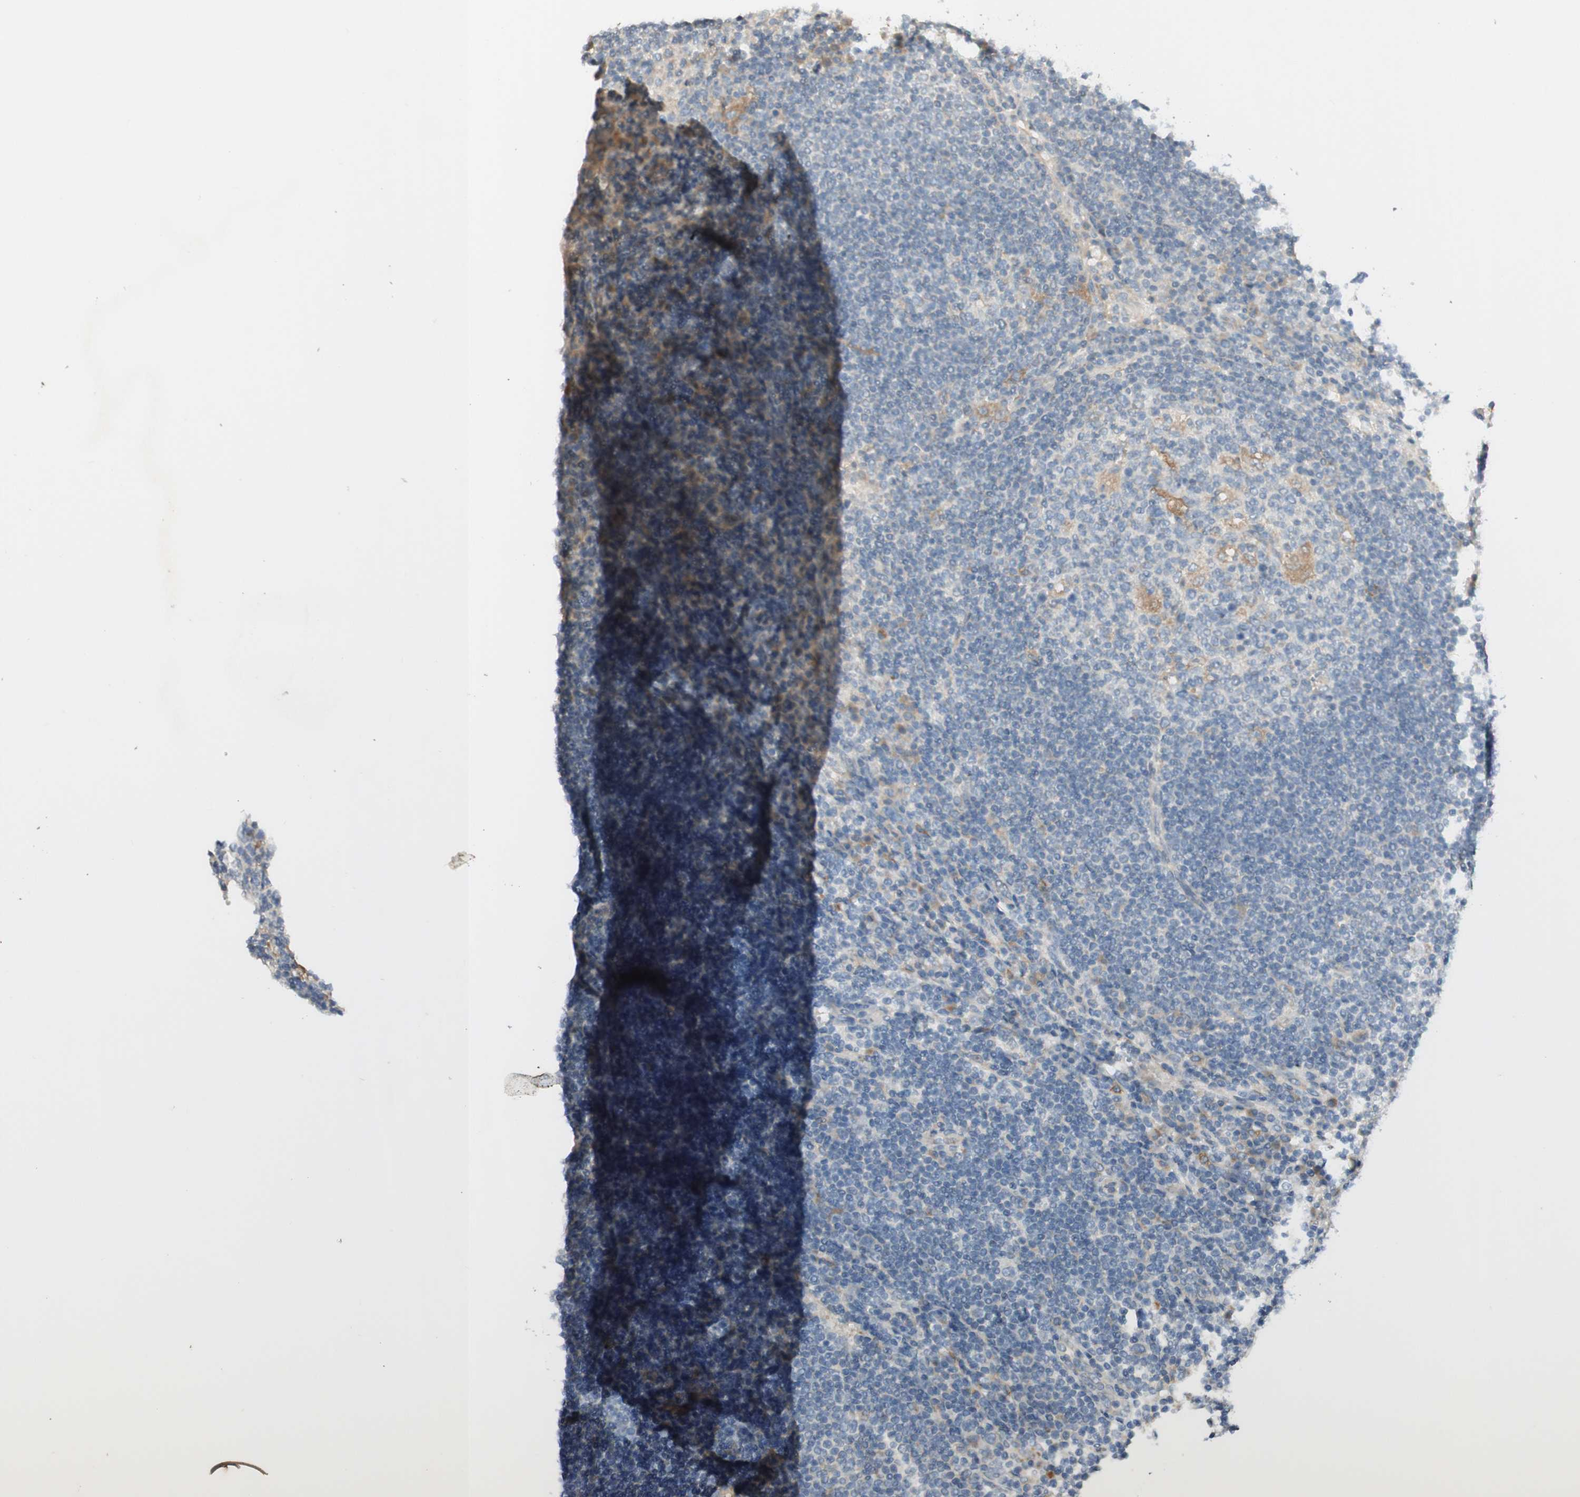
{"staining": {"intensity": "moderate", "quantity": "<25%", "location": "cytoplasmic/membranous"}, "tissue": "lymph node", "cell_type": "Germinal center cells", "image_type": "normal", "snomed": [{"axis": "morphology", "description": "Normal tissue, NOS"}, {"axis": "topography", "description": "Lymph node"}], "caption": "The immunohistochemical stain highlights moderate cytoplasmic/membranous staining in germinal center cells of benign lymph node. (brown staining indicates protein expression, while blue staining denotes nuclei).", "gene": "CLCN2", "patient": {"sex": "female", "age": 53}}